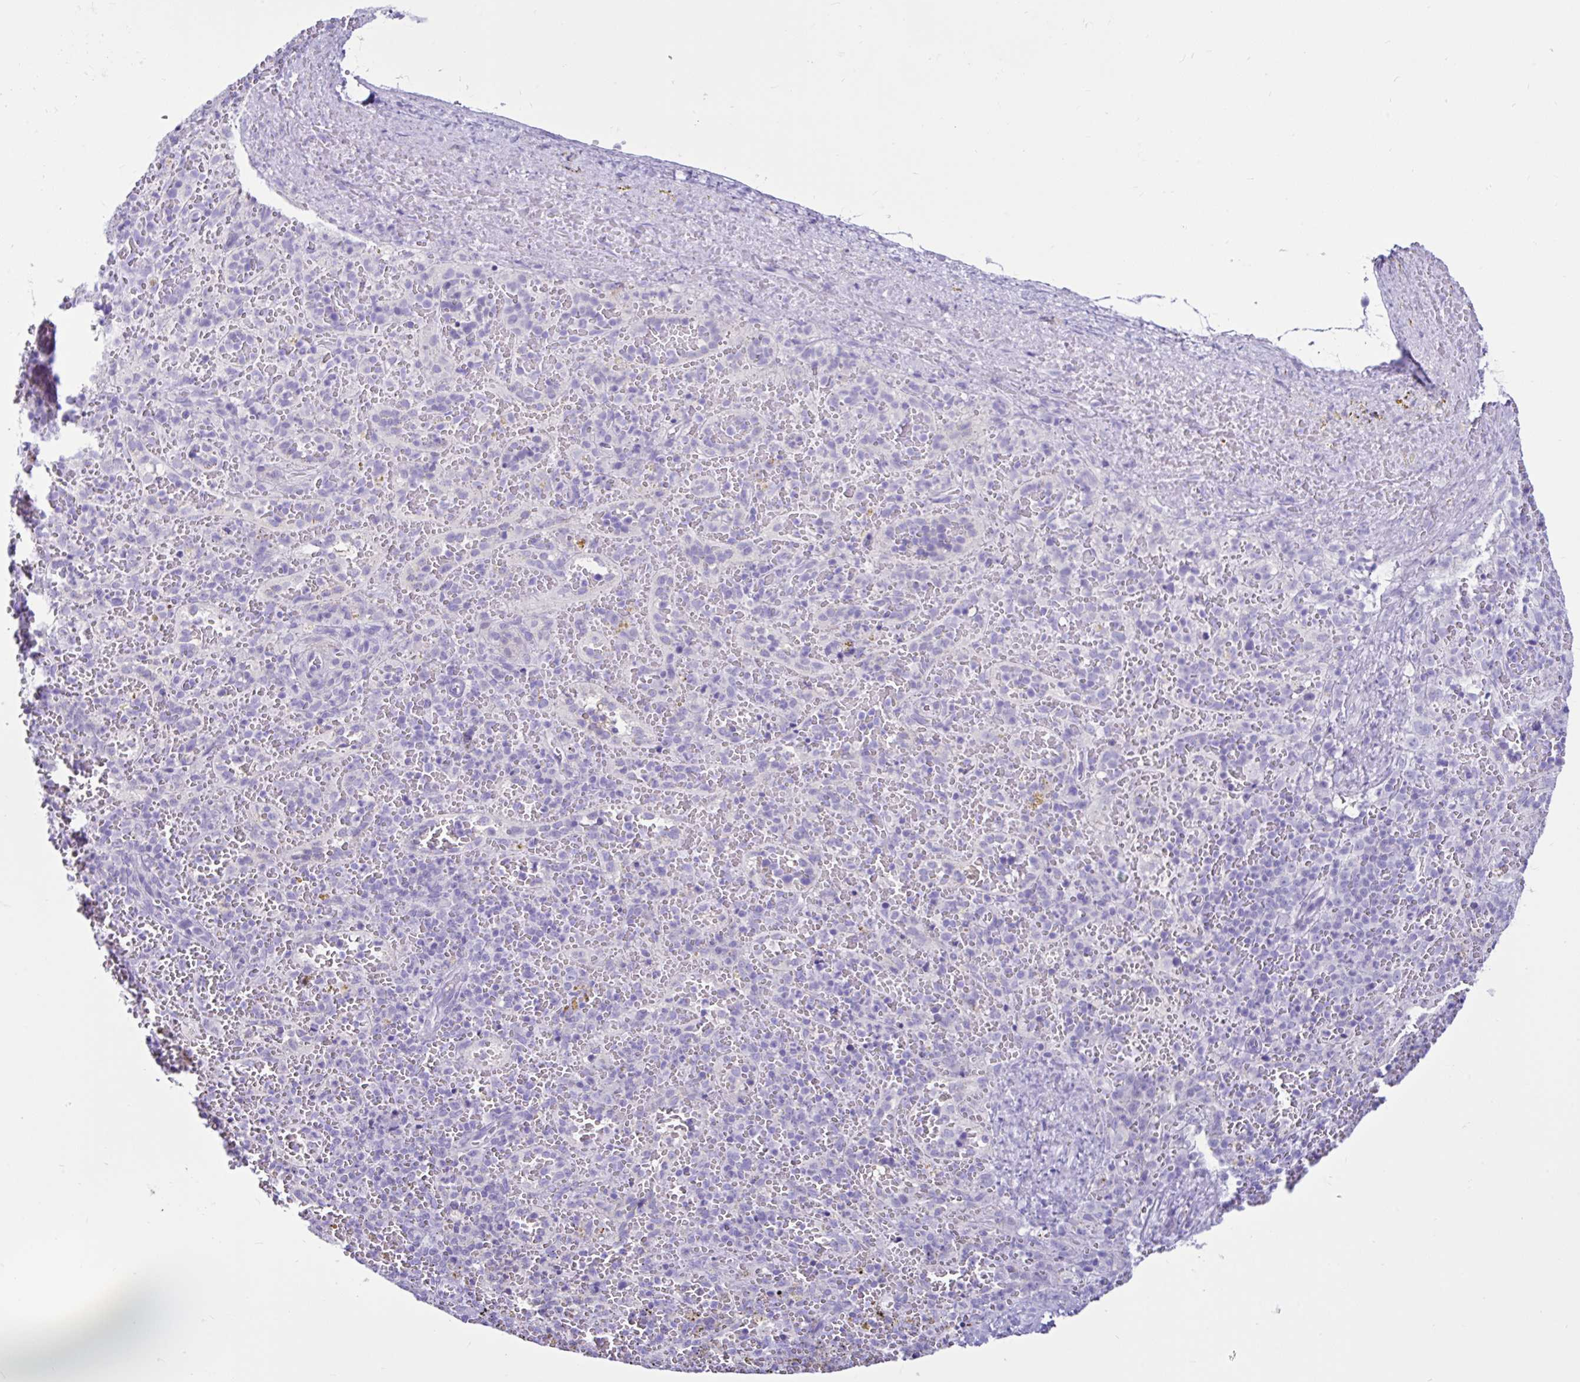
{"staining": {"intensity": "negative", "quantity": "none", "location": "none"}, "tissue": "spleen", "cell_type": "Cells in red pulp", "image_type": "normal", "snomed": [{"axis": "morphology", "description": "Normal tissue, NOS"}, {"axis": "topography", "description": "Spleen"}], "caption": "Immunohistochemistry (IHC) histopathology image of normal spleen stained for a protein (brown), which shows no expression in cells in red pulp.", "gene": "CYP19A1", "patient": {"sex": "female", "age": 50}}